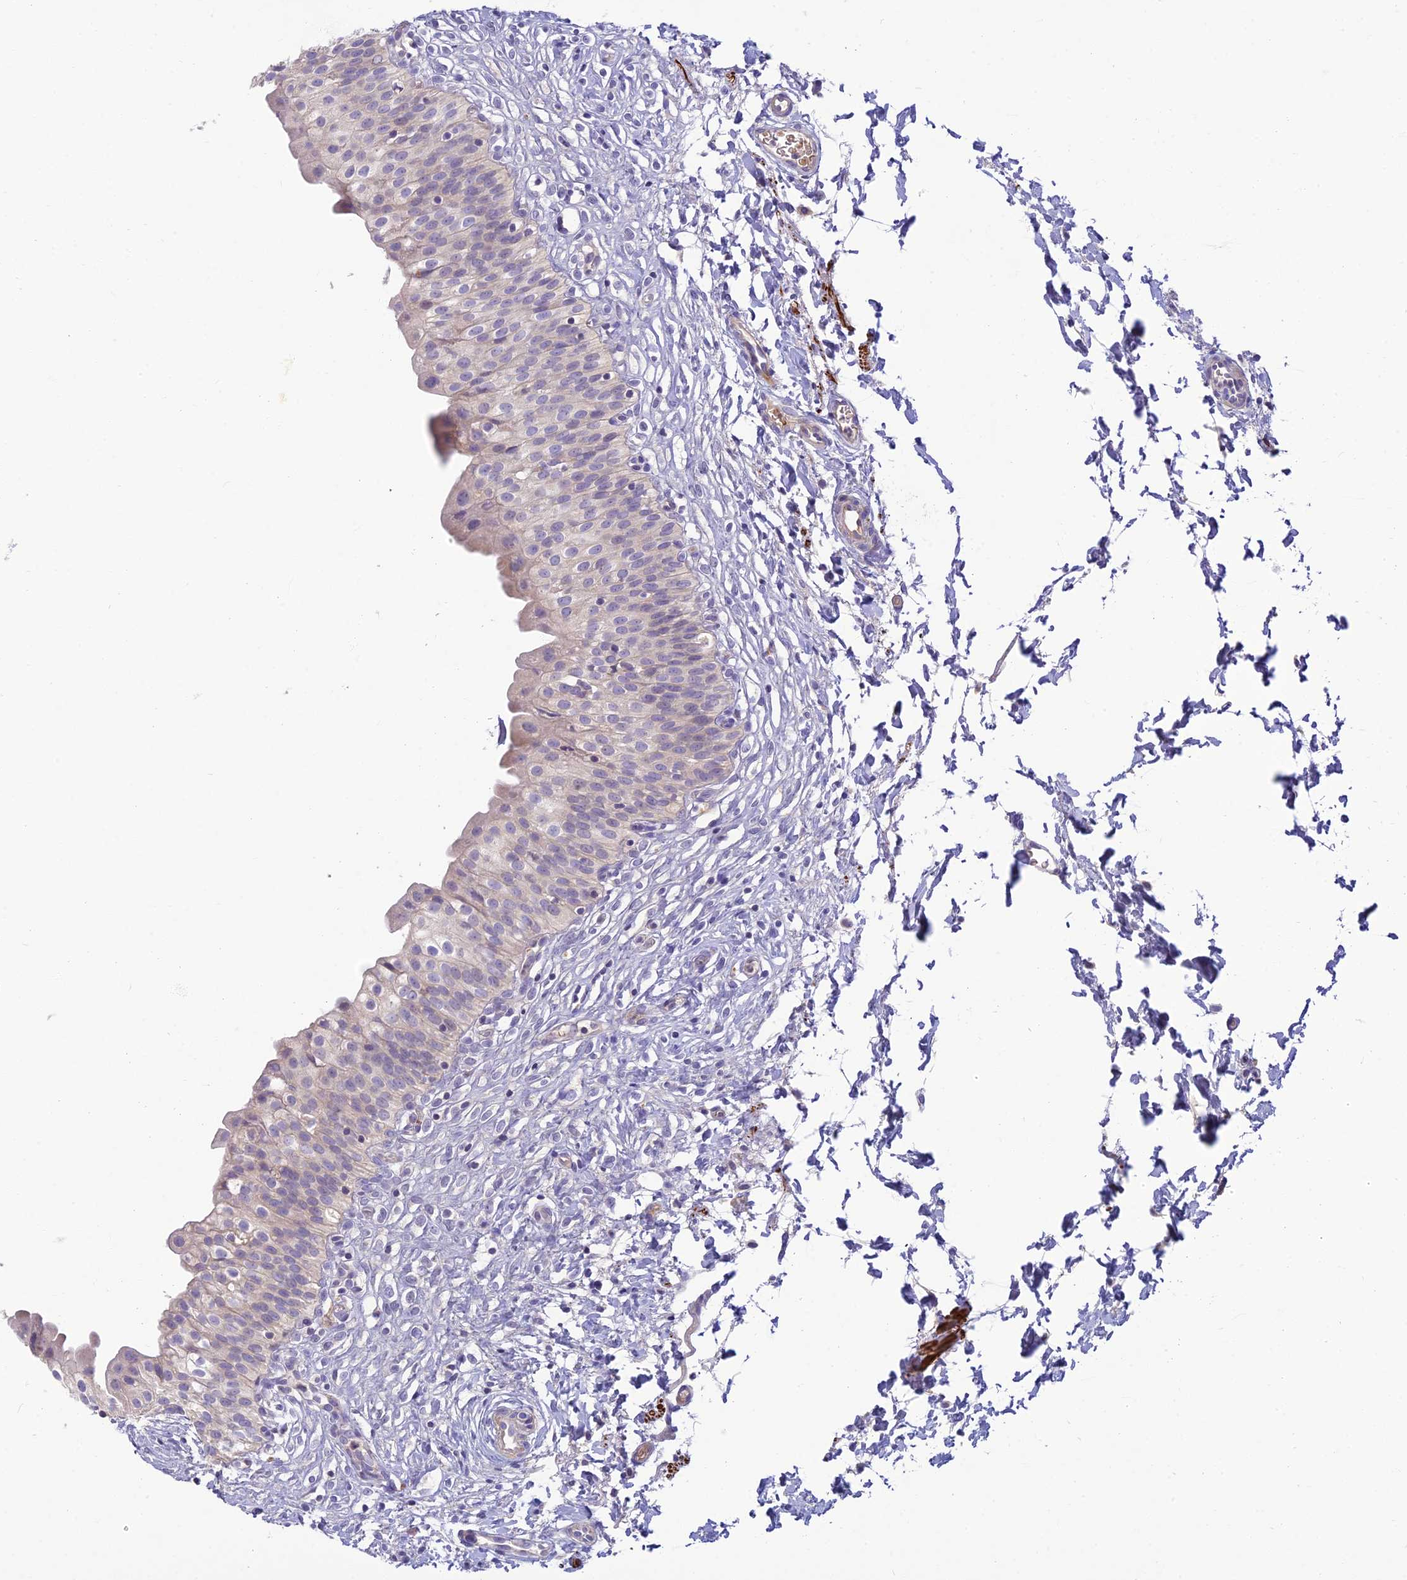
{"staining": {"intensity": "negative", "quantity": "none", "location": "none"}, "tissue": "urinary bladder", "cell_type": "Urothelial cells", "image_type": "normal", "snomed": [{"axis": "morphology", "description": "Normal tissue, NOS"}, {"axis": "topography", "description": "Urinary bladder"}], "caption": "A micrograph of human urinary bladder is negative for staining in urothelial cells. Brightfield microscopy of IHC stained with DAB (3,3'-diaminobenzidine) (brown) and hematoxylin (blue), captured at high magnification.", "gene": "CLIP4", "patient": {"sex": "male", "age": 55}}